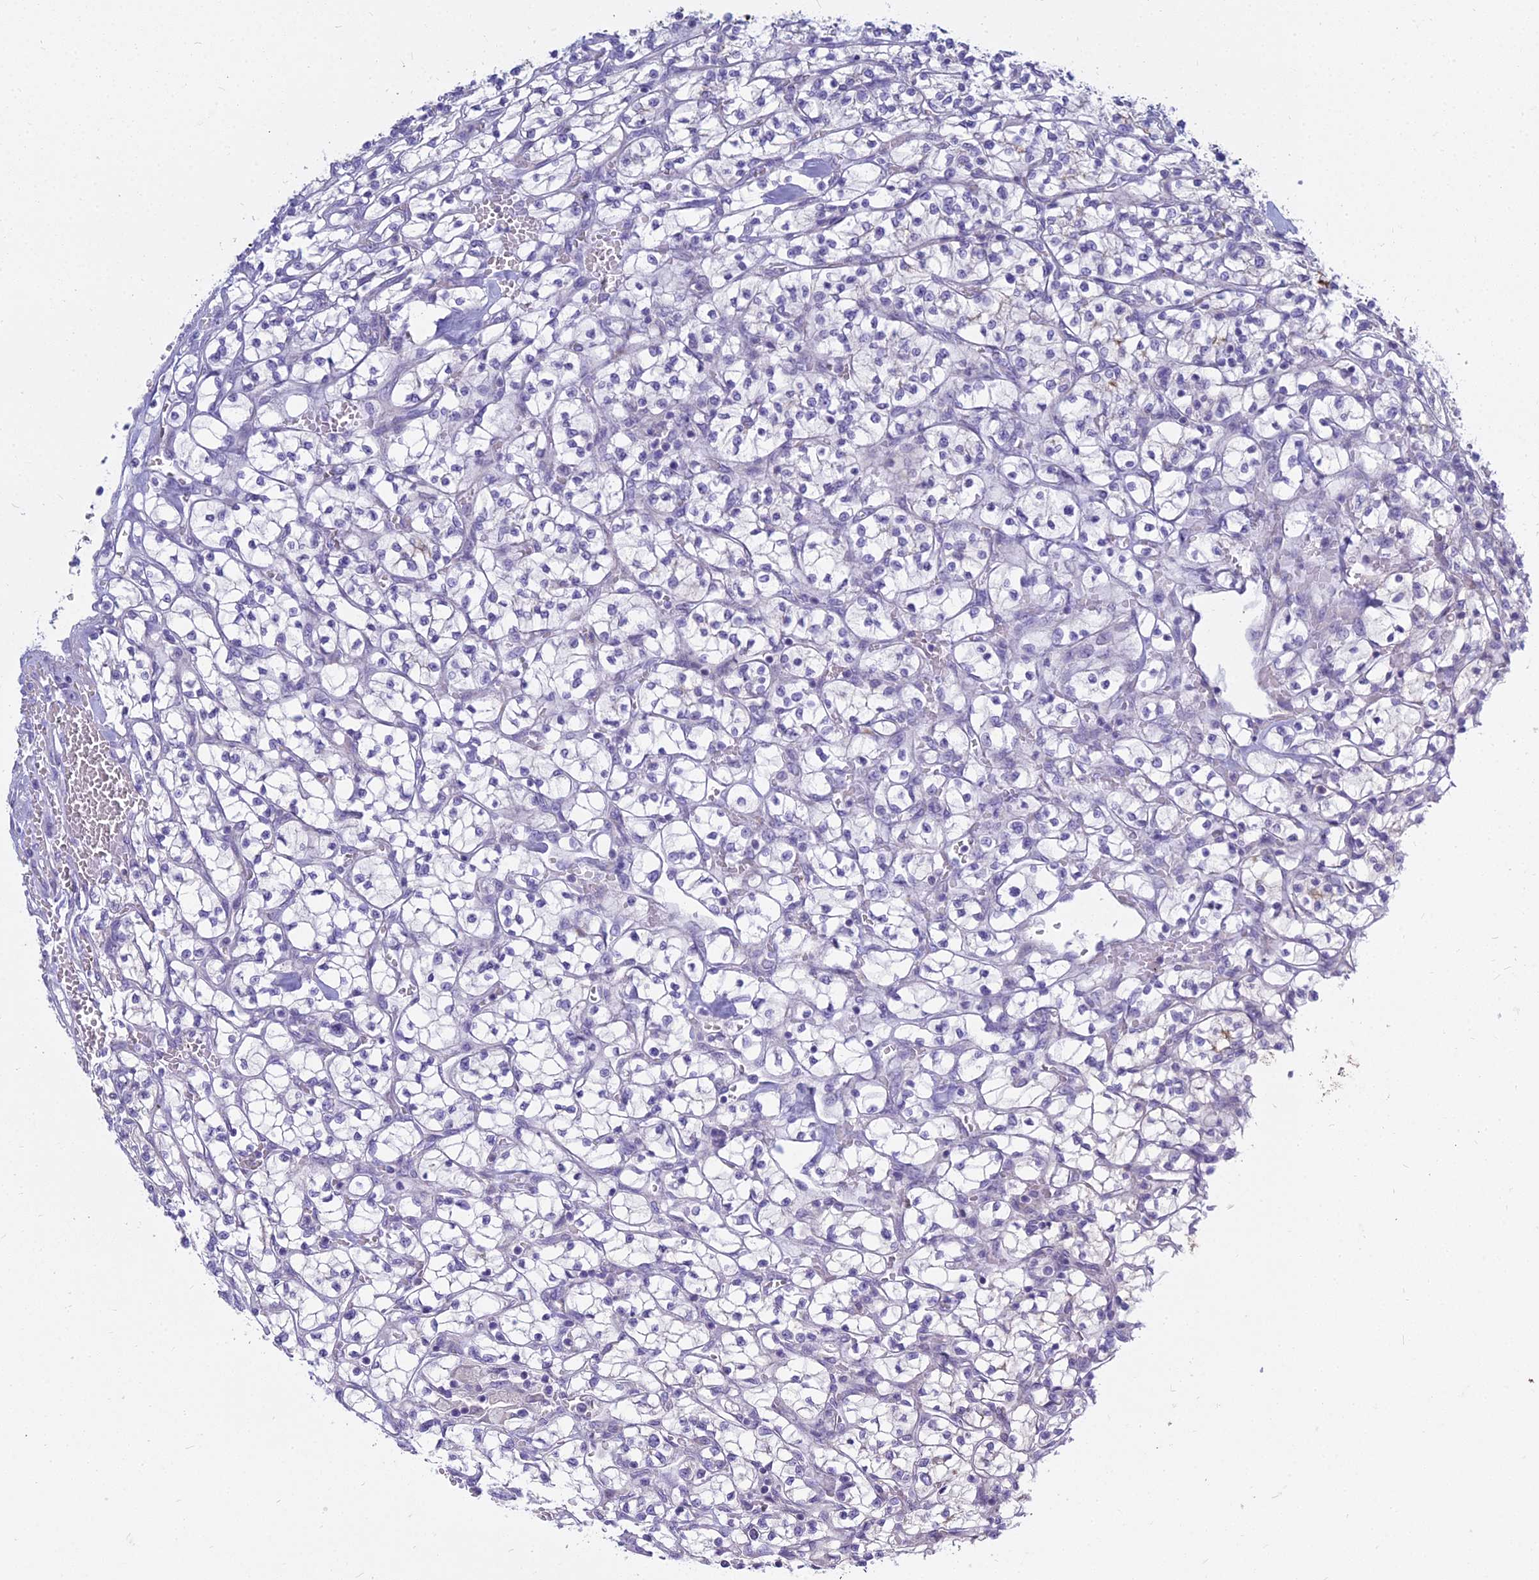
{"staining": {"intensity": "negative", "quantity": "none", "location": "none"}, "tissue": "renal cancer", "cell_type": "Tumor cells", "image_type": "cancer", "snomed": [{"axis": "morphology", "description": "Adenocarcinoma, NOS"}, {"axis": "topography", "description": "Kidney"}], "caption": "The image displays no significant staining in tumor cells of adenocarcinoma (renal).", "gene": "SMIM24", "patient": {"sex": "female", "age": 64}}